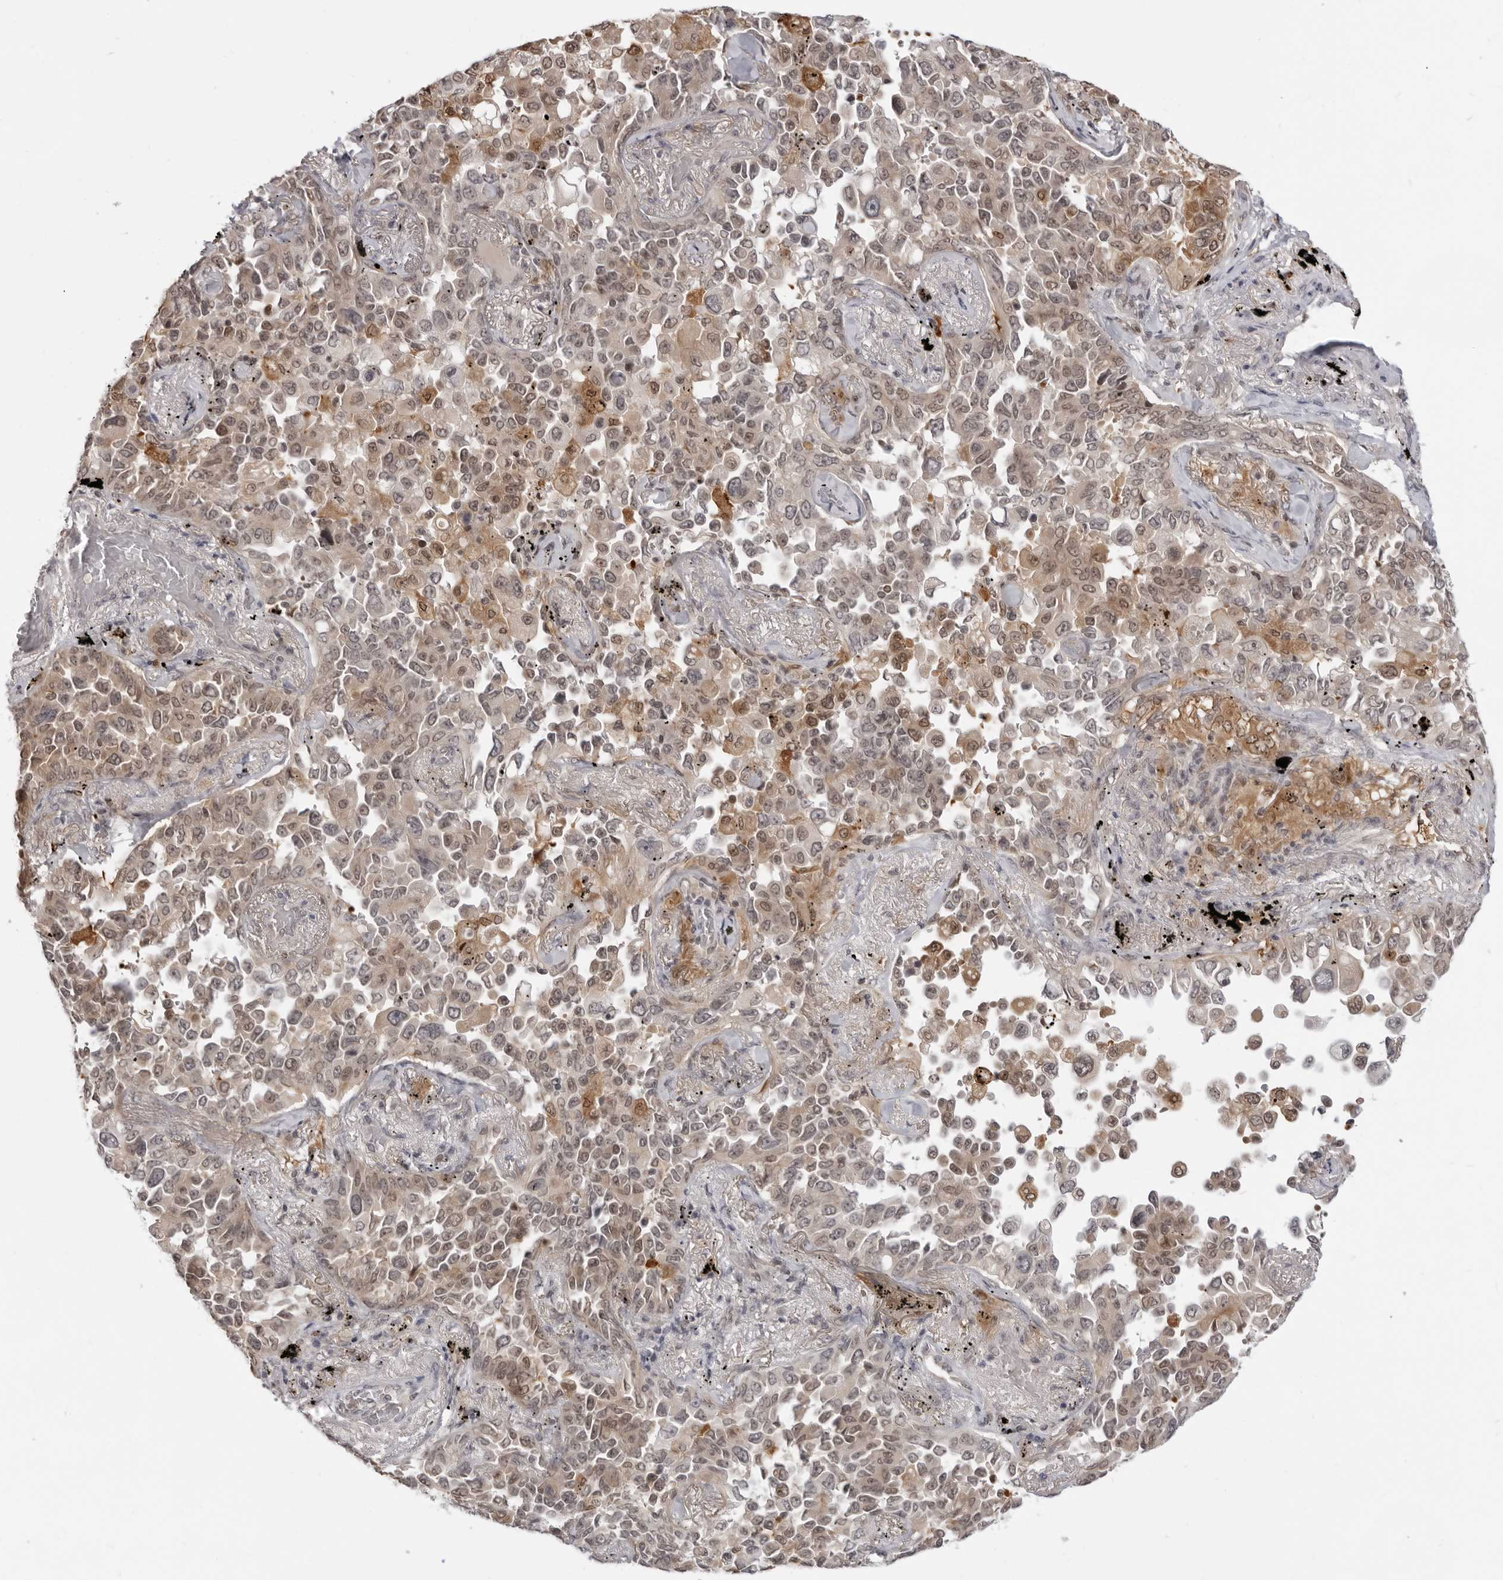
{"staining": {"intensity": "moderate", "quantity": ">75%", "location": "nuclear"}, "tissue": "lung cancer", "cell_type": "Tumor cells", "image_type": "cancer", "snomed": [{"axis": "morphology", "description": "Adenocarcinoma, NOS"}, {"axis": "topography", "description": "Lung"}], "caption": "IHC histopathology image of neoplastic tissue: human lung adenocarcinoma stained using immunohistochemistry (IHC) exhibits medium levels of moderate protein expression localized specifically in the nuclear of tumor cells, appearing as a nuclear brown color.", "gene": "SRGAP2", "patient": {"sex": "female", "age": 67}}